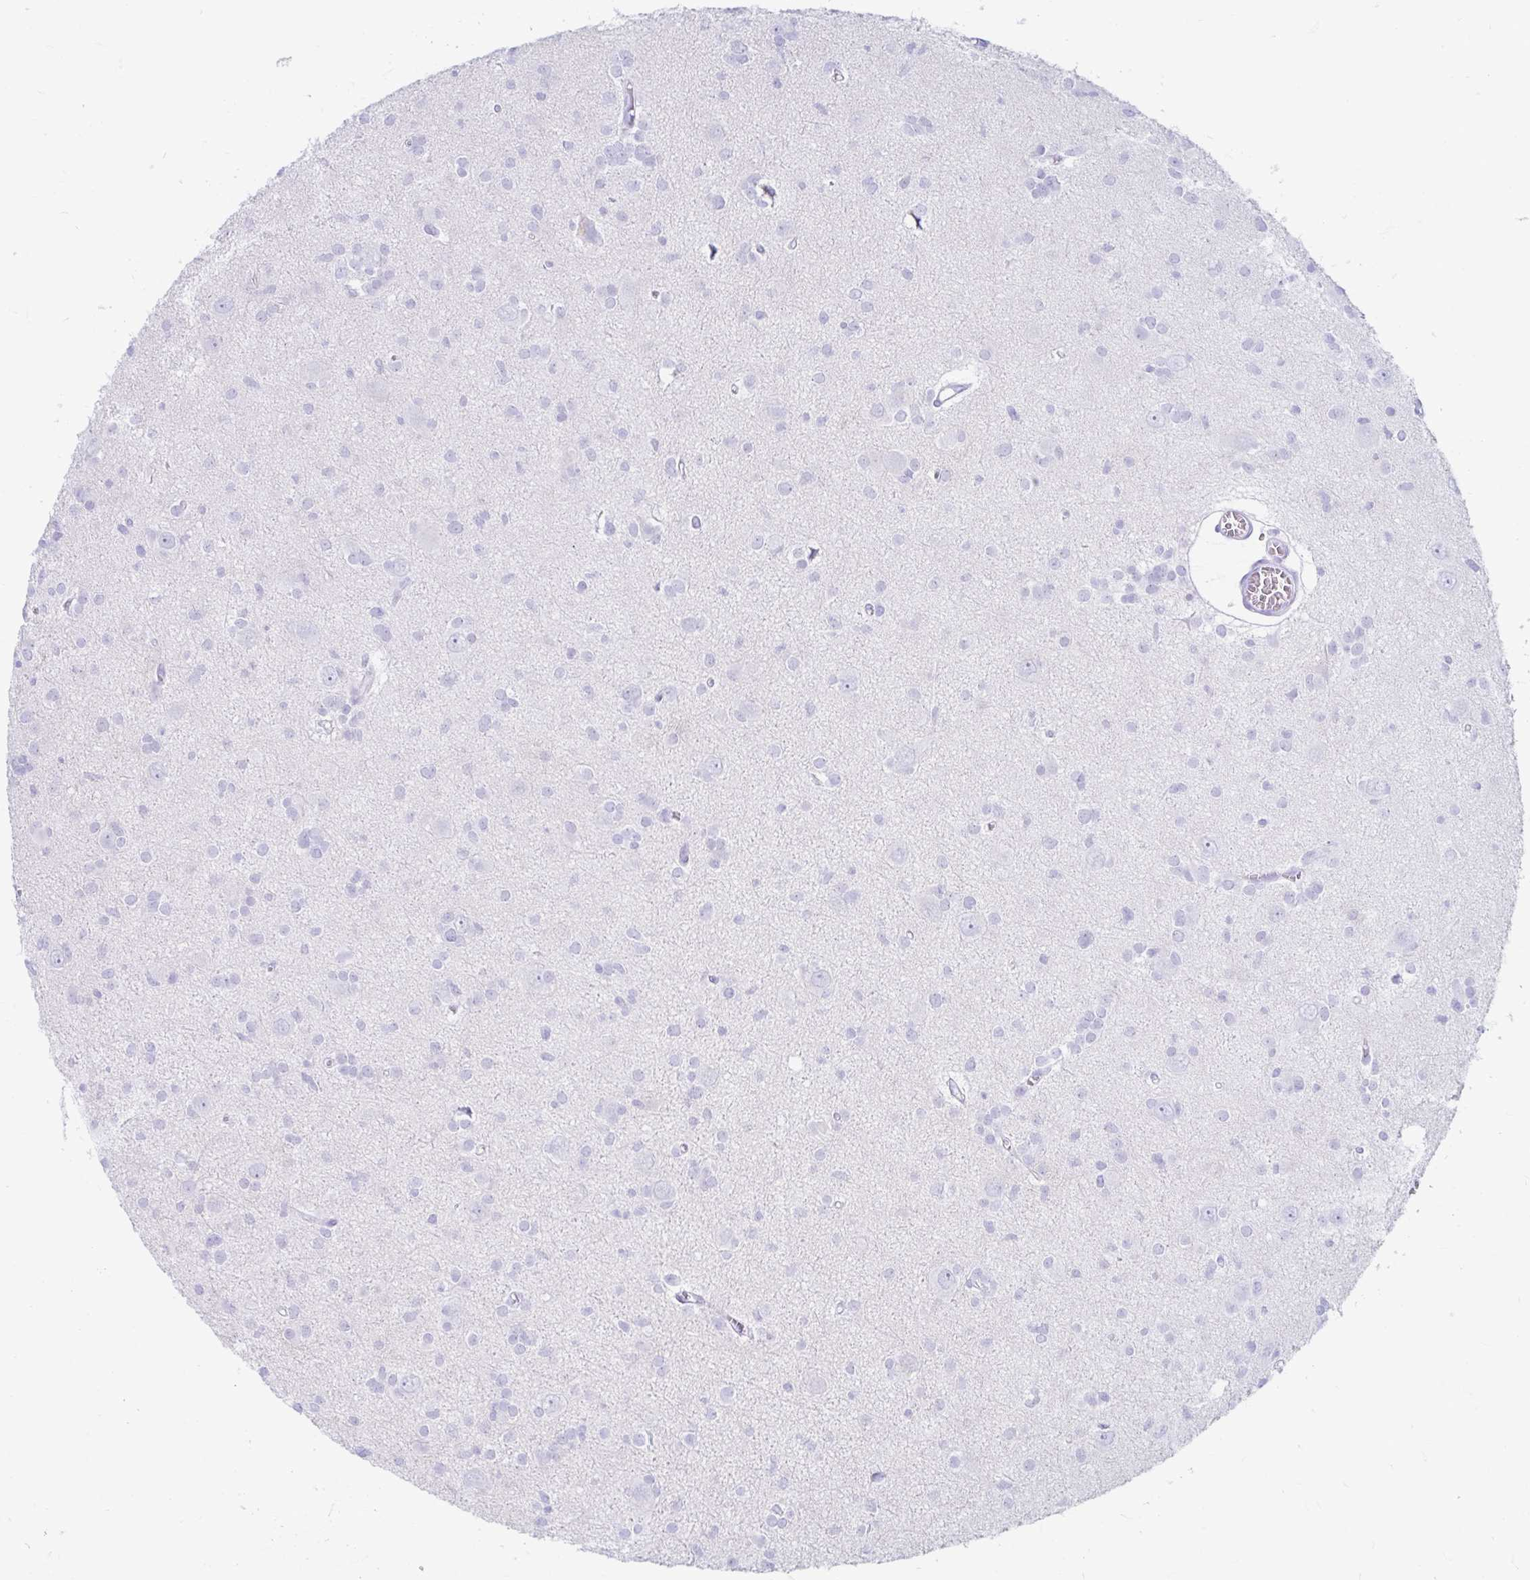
{"staining": {"intensity": "negative", "quantity": "none", "location": "none"}, "tissue": "glioma", "cell_type": "Tumor cells", "image_type": "cancer", "snomed": [{"axis": "morphology", "description": "Glioma, malignant, High grade"}, {"axis": "topography", "description": "Brain"}], "caption": "The image shows no significant positivity in tumor cells of malignant glioma (high-grade).", "gene": "ERICH6", "patient": {"sex": "male", "age": 23}}